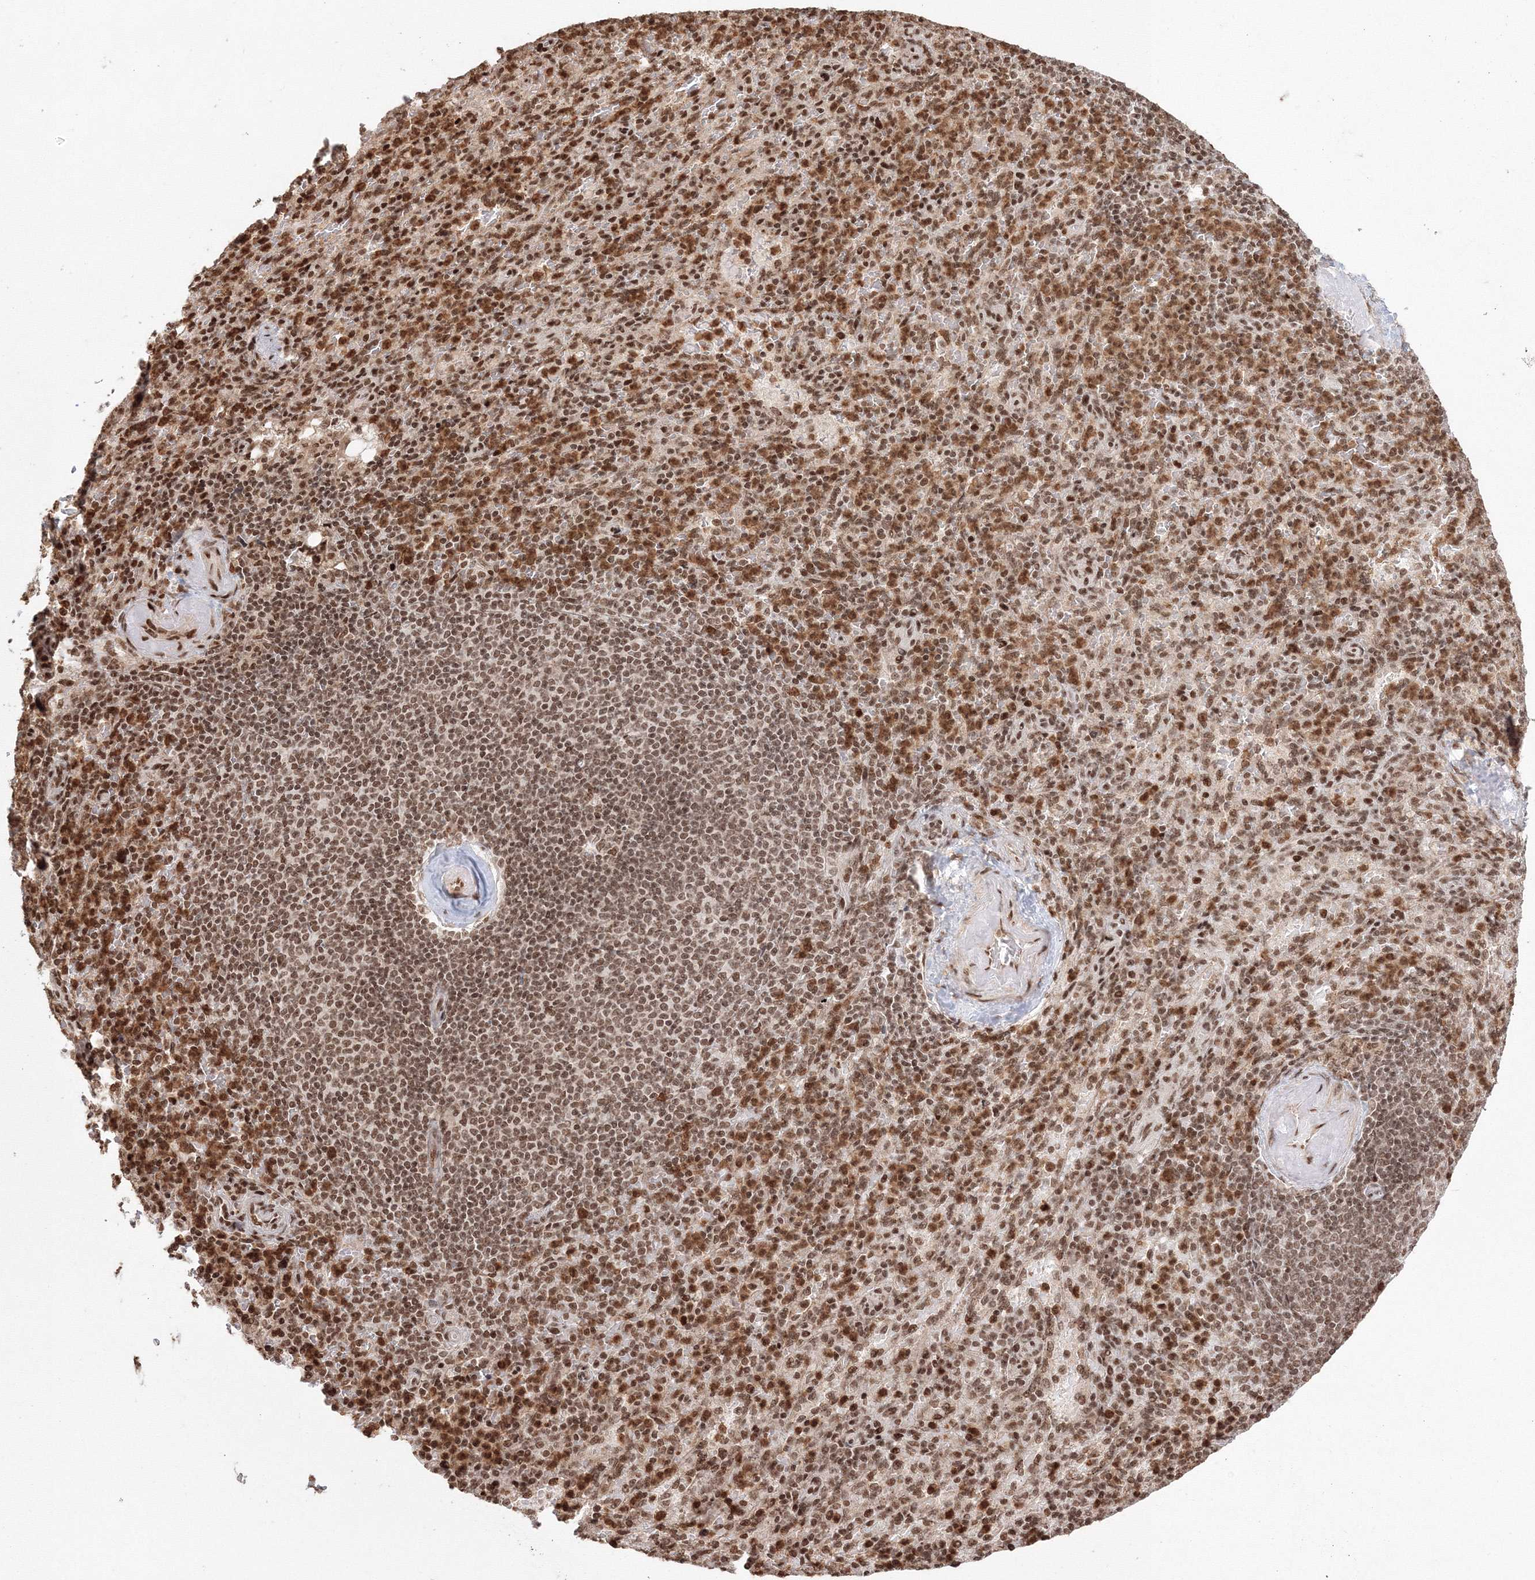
{"staining": {"intensity": "strong", "quantity": ">75%", "location": "cytoplasmic/membranous,nuclear"}, "tissue": "spleen", "cell_type": "Cells in red pulp", "image_type": "normal", "snomed": [{"axis": "morphology", "description": "Normal tissue, NOS"}, {"axis": "topography", "description": "Spleen"}], "caption": "An image of spleen stained for a protein exhibits strong cytoplasmic/membranous,nuclear brown staining in cells in red pulp.", "gene": "KIF20A", "patient": {"sex": "female", "age": 74}}